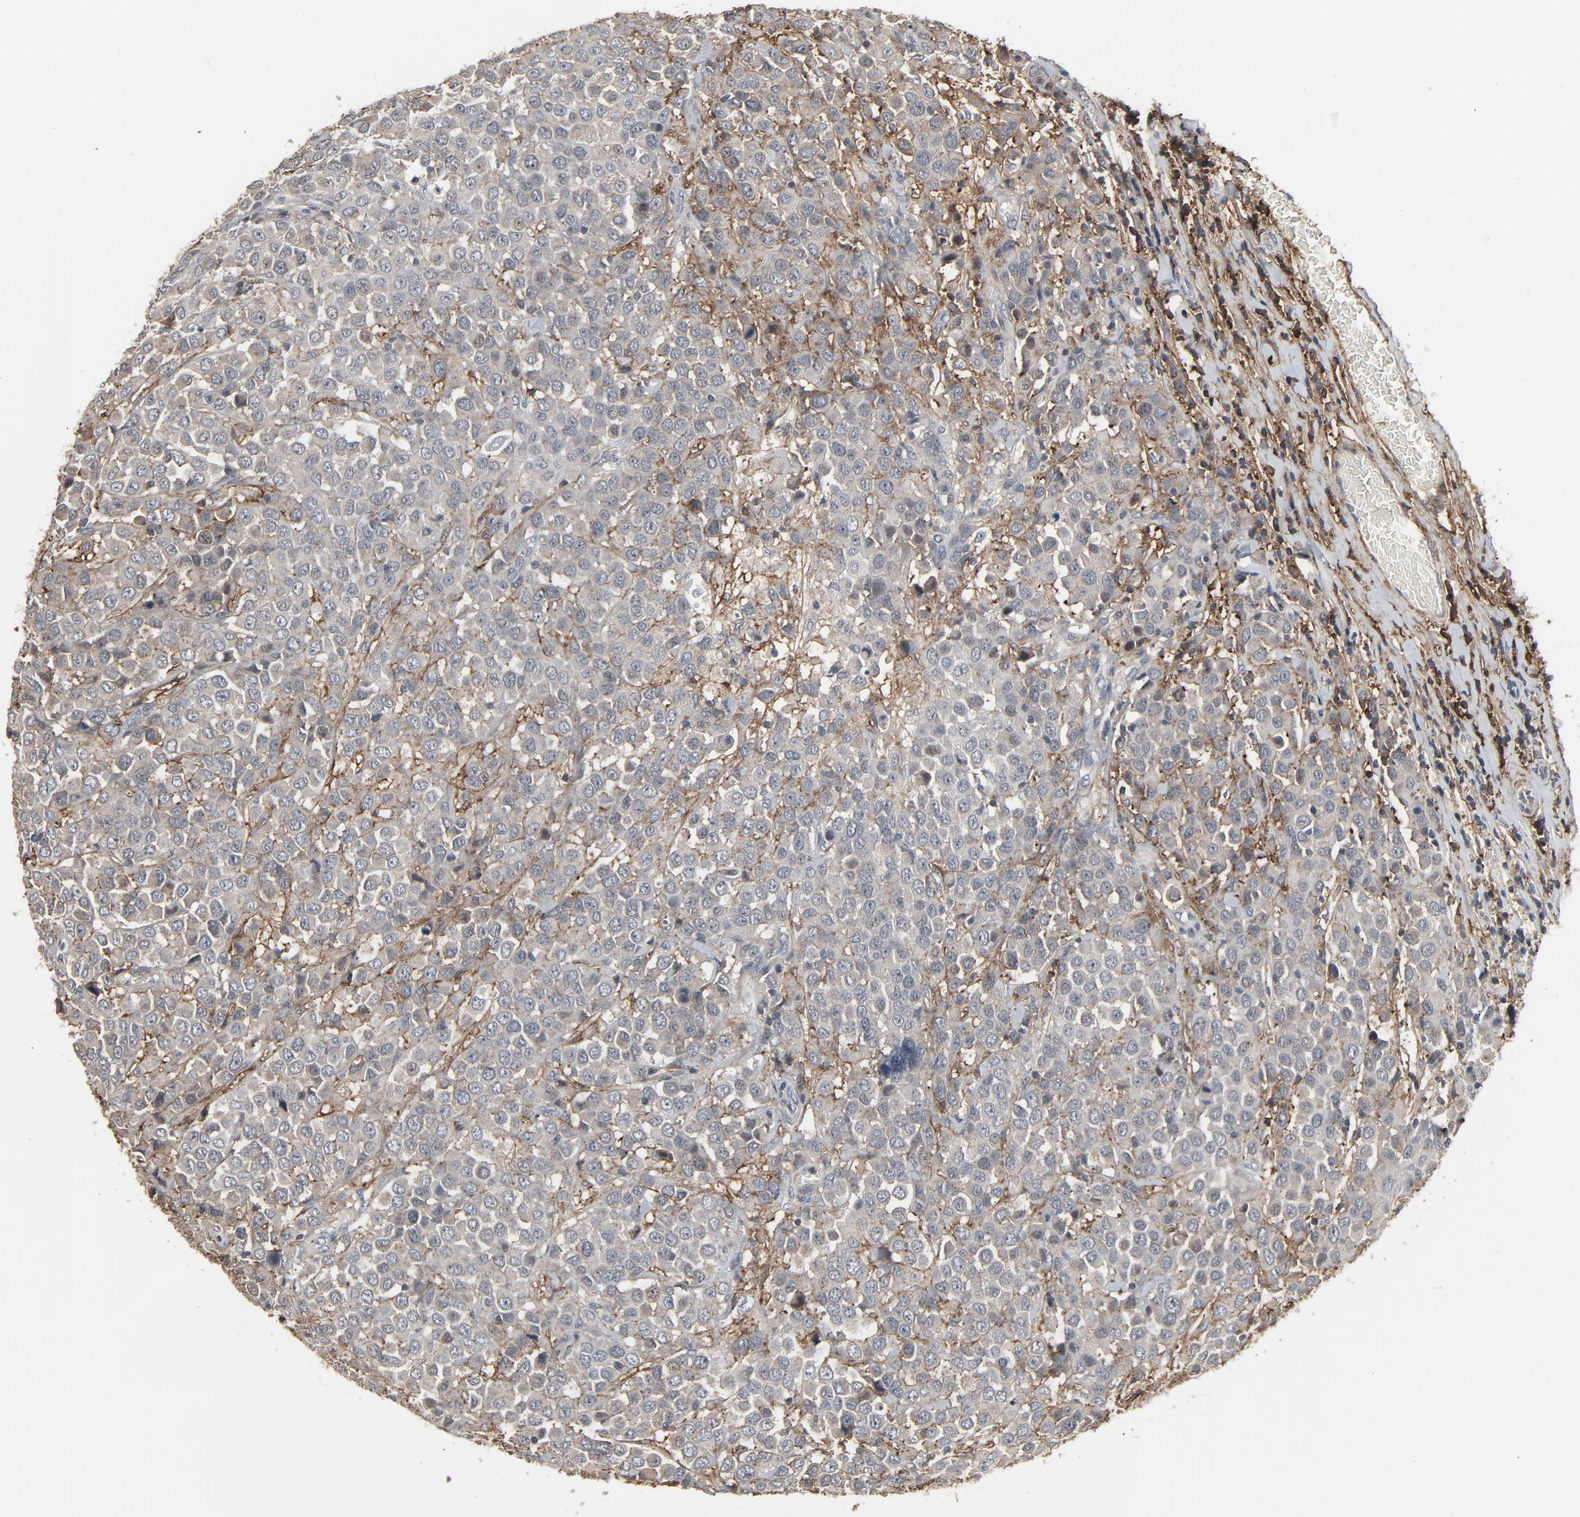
{"staining": {"intensity": "negative", "quantity": "none", "location": "none"}, "tissue": "breast cancer", "cell_type": "Tumor cells", "image_type": "cancer", "snomed": [{"axis": "morphology", "description": "Duct carcinoma"}, {"axis": "topography", "description": "Breast"}], "caption": "An immunohistochemistry micrograph of breast cancer is shown. There is no staining in tumor cells of breast cancer.", "gene": "PDZD4", "patient": {"sex": "female", "age": 61}}